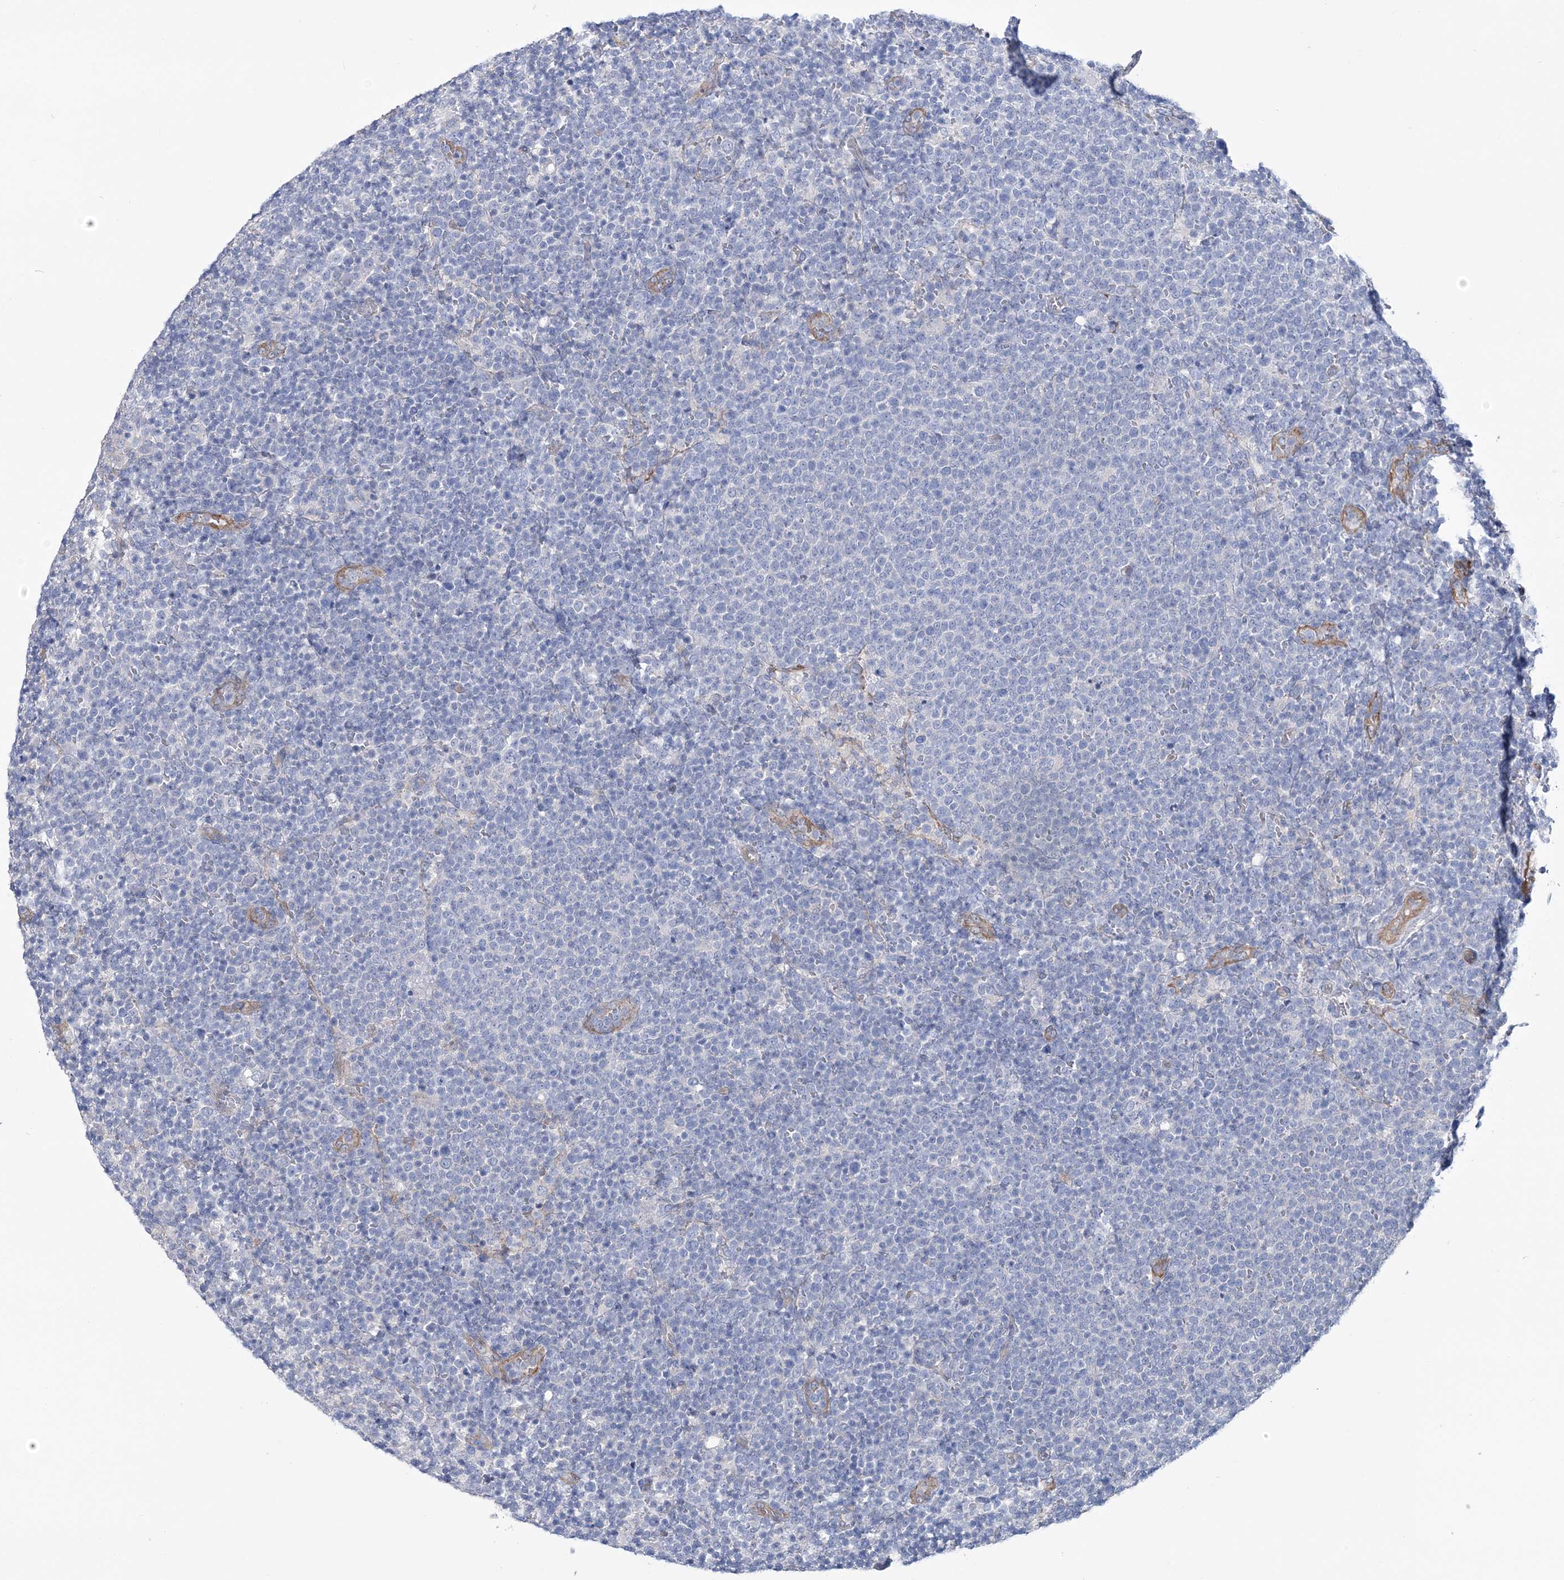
{"staining": {"intensity": "negative", "quantity": "none", "location": "none"}, "tissue": "lymphoma", "cell_type": "Tumor cells", "image_type": "cancer", "snomed": [{"axis": "morphology", "description": "Malignant lymphoma, non-Hodgkin's type, High grade"}, {"axis": "topography", "description": "Lymph node"}], "caption": "DAB (3,3'-diaminobenzidine) immunohistochemical staining of human malignant lymphoma, non-Hodgkin's type (high-grade) demonstrates no significant expression in tumor cells. (Immunohistochemistry, brightfield microscopy, high magnification).", "gene": "RAB11FIP5", "patient": {"sex": "male", "age": 61}}